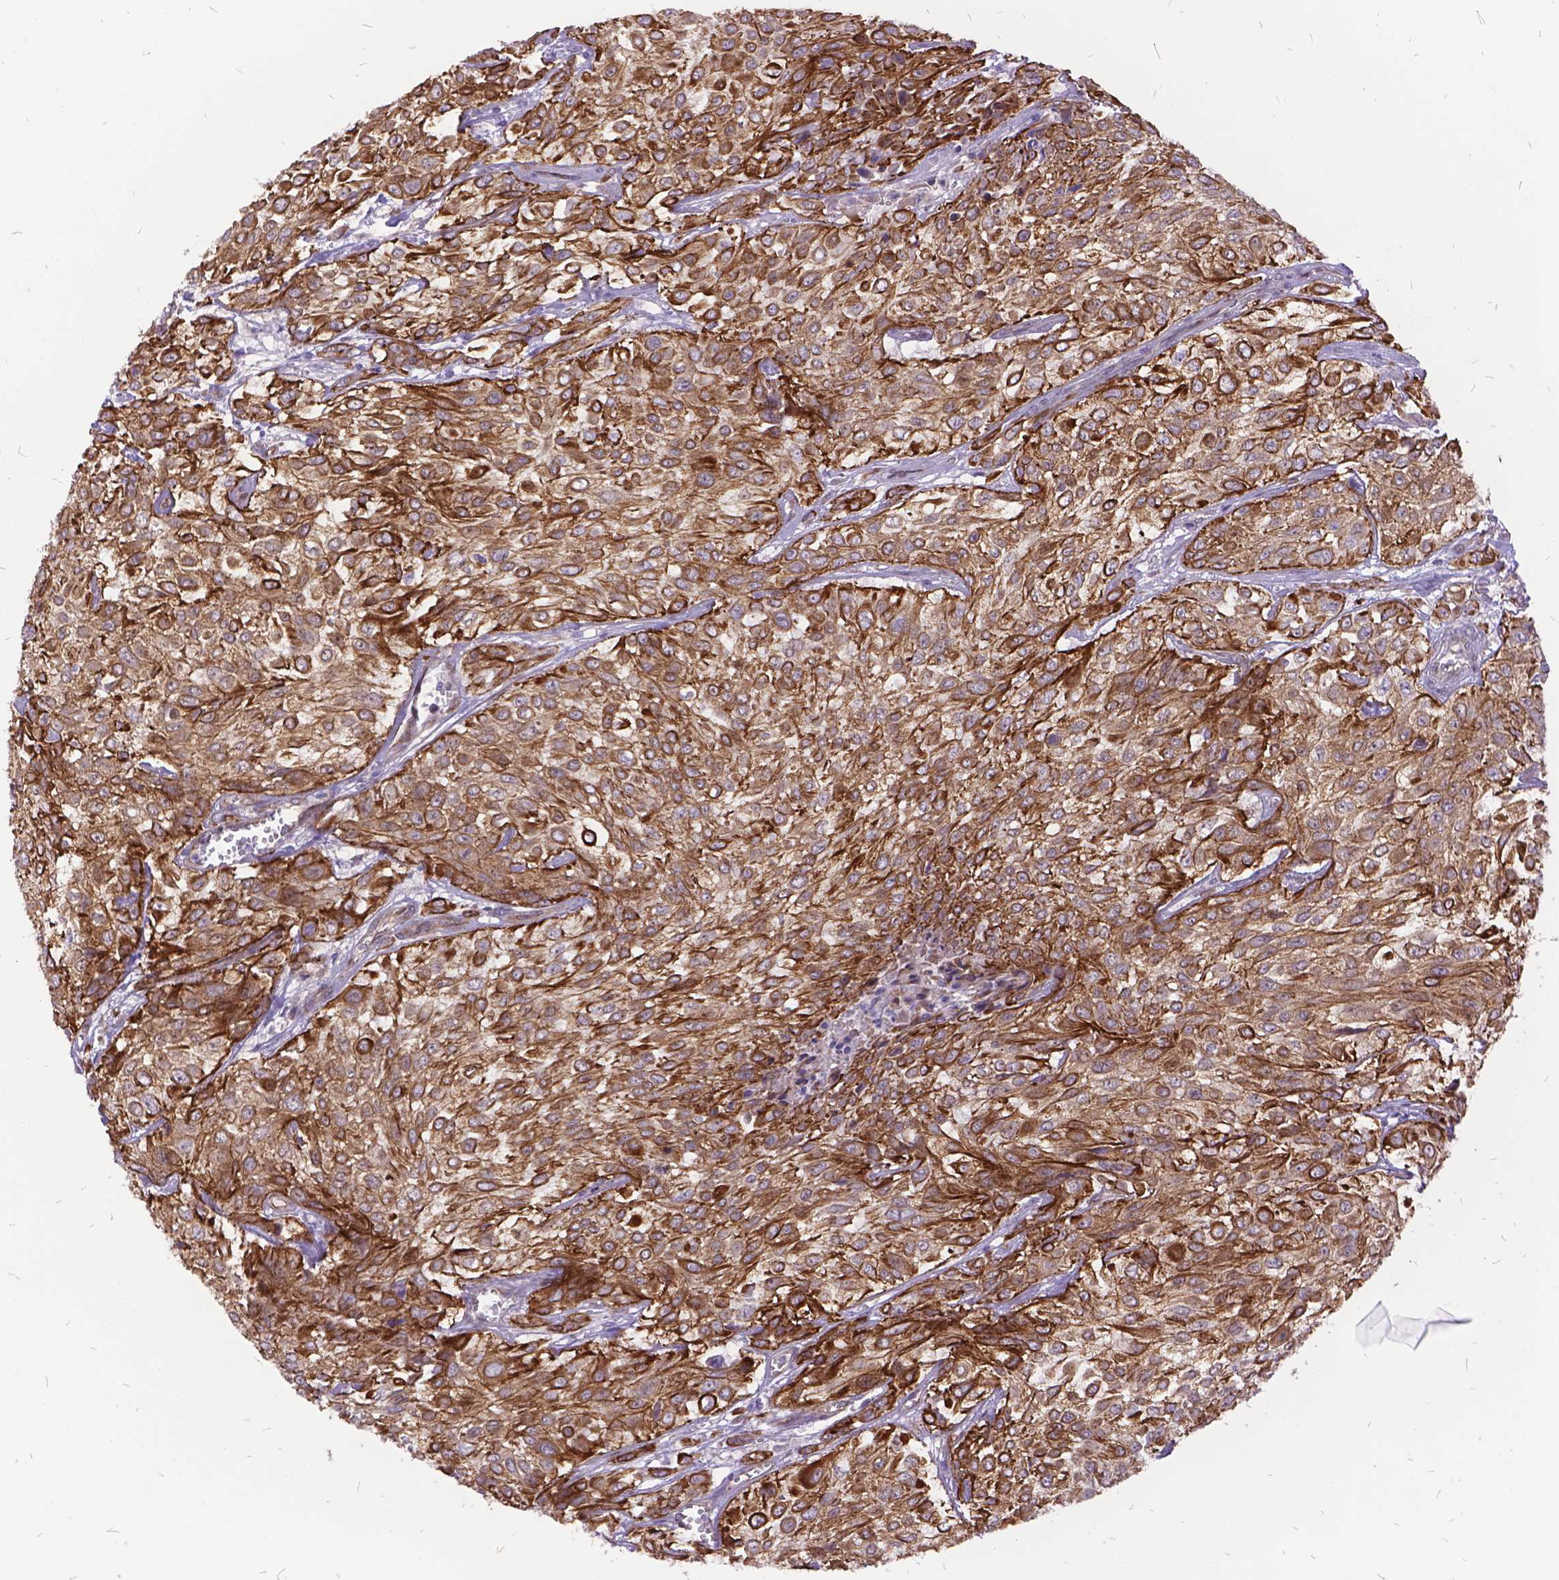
{"staining": {"intensity": "moderate", "quantity": ">75%", "location": "cytoplasmic/membranous"}, "tissue": "urothelial cancer", "cell_type": "Tumor cells", "image_type": "cancer", "snomed": [{"axis": "morphology", "description": "Urothelial carcinoma, High grade"}, {"axis": "topography", "description": "Urinary bladder"}], "caption": "Tumor cells exhibit medium levels of moderate cytoplasmic/membranous staining in about >75% of cells in human urothelial carcinoma (high-grade).", "gene": "GRB7", "patient": {"sex": "male", "age": 57}}